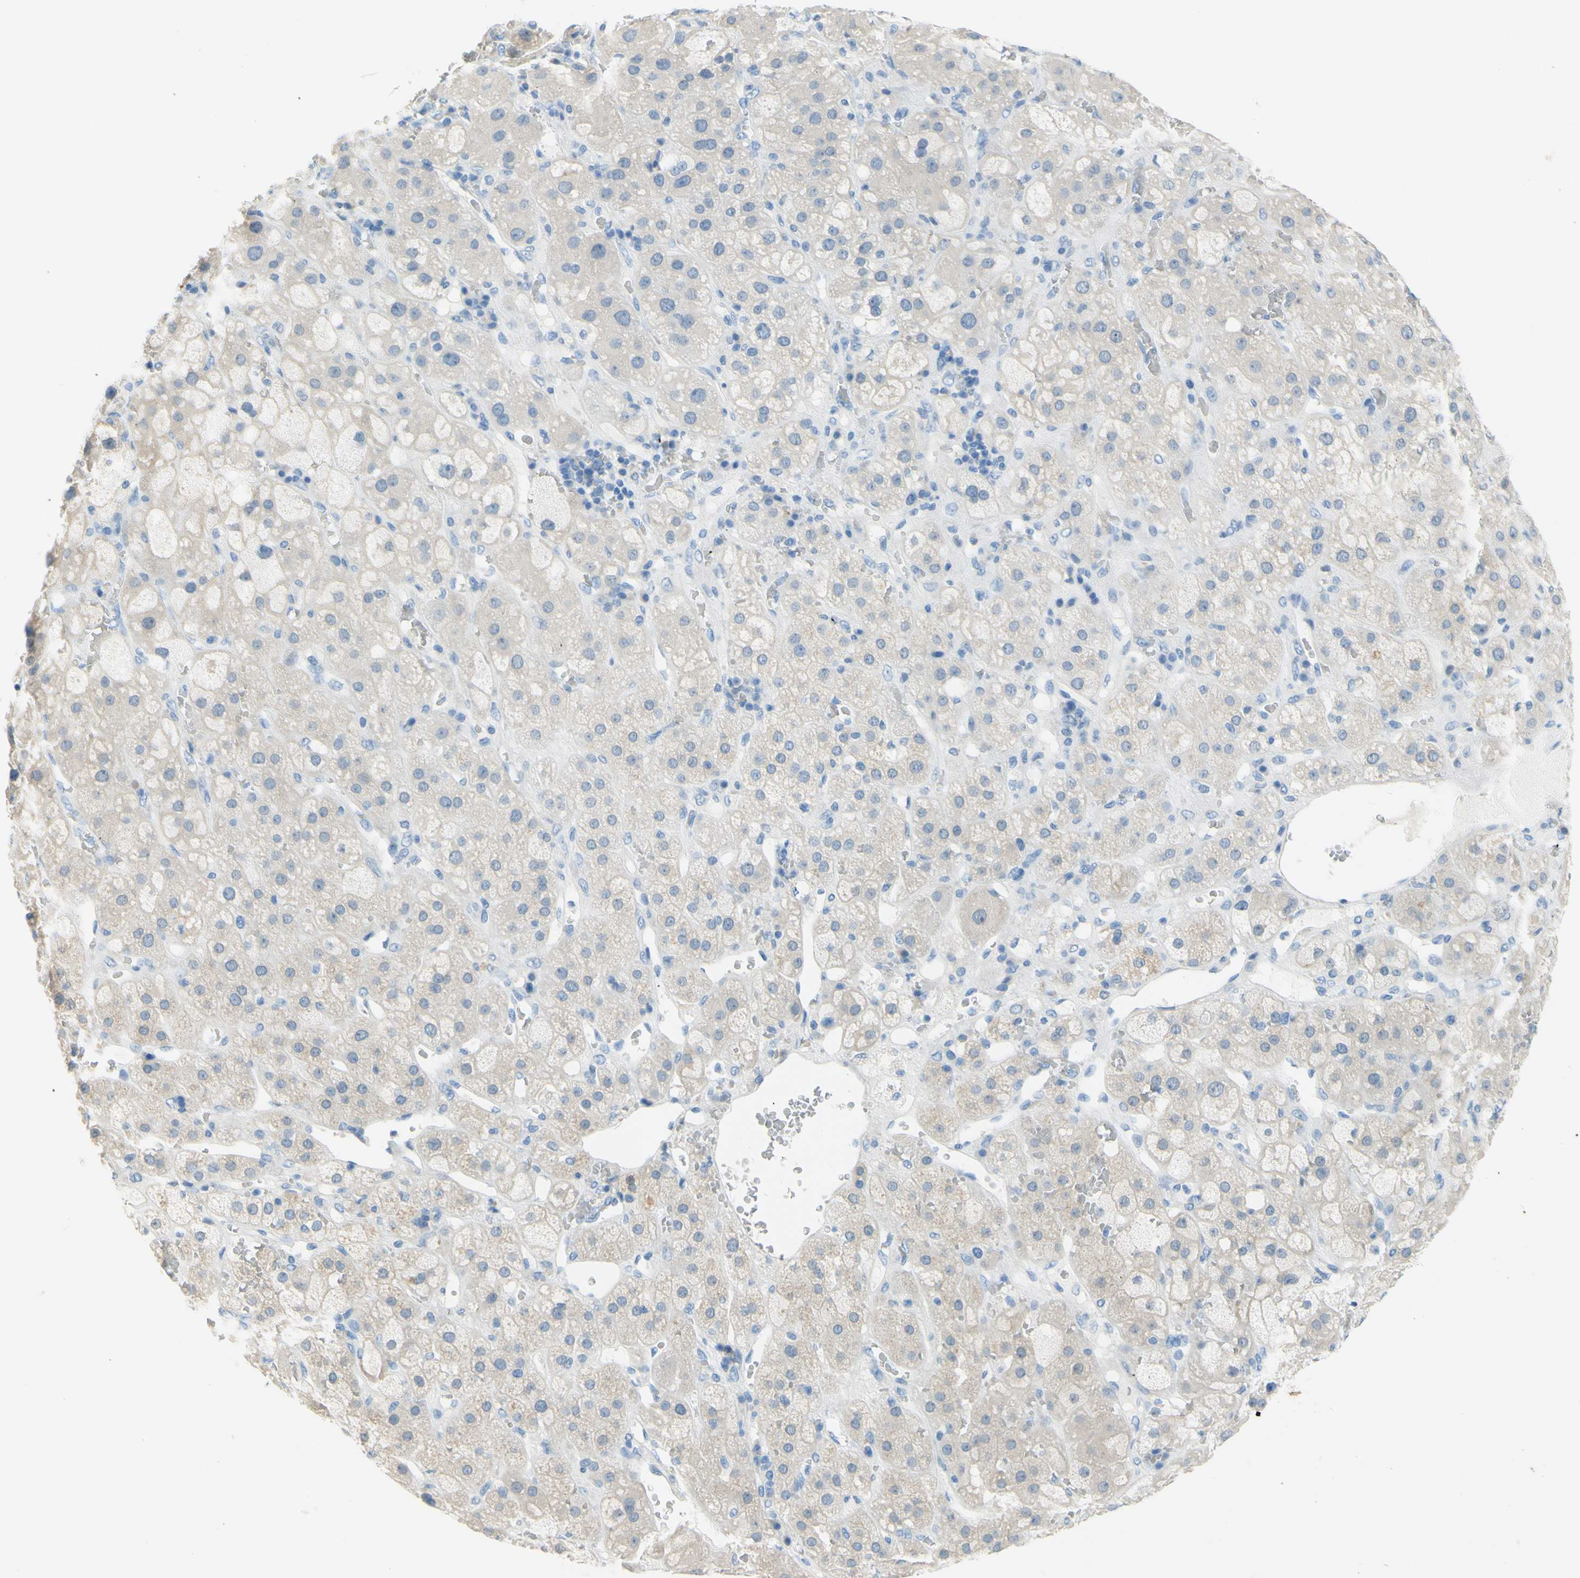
{"staining": {"intensity": "weak", "quantity": "<25%", "location": "cytoplasmic/membranous"}, "tissue": "adrenal gland", "cell_type": "Glandular cells", "image_type": "normal", "snomed": [{"axis": "morphology", "description": "Normal tissue, NOS"}, {"axis": "topography", "description": "Adrenal gland"}], "caption": "Glandular cells show no significant protein expression in benign adrenal gland. (Stains: DAB immunohistochemistry (IHC) with hematoxylin counter stain, Microscopy: brightfield microscopy at high magnification).", "gene": "DCT", "patient": {"sex": "female", "age": 47}}